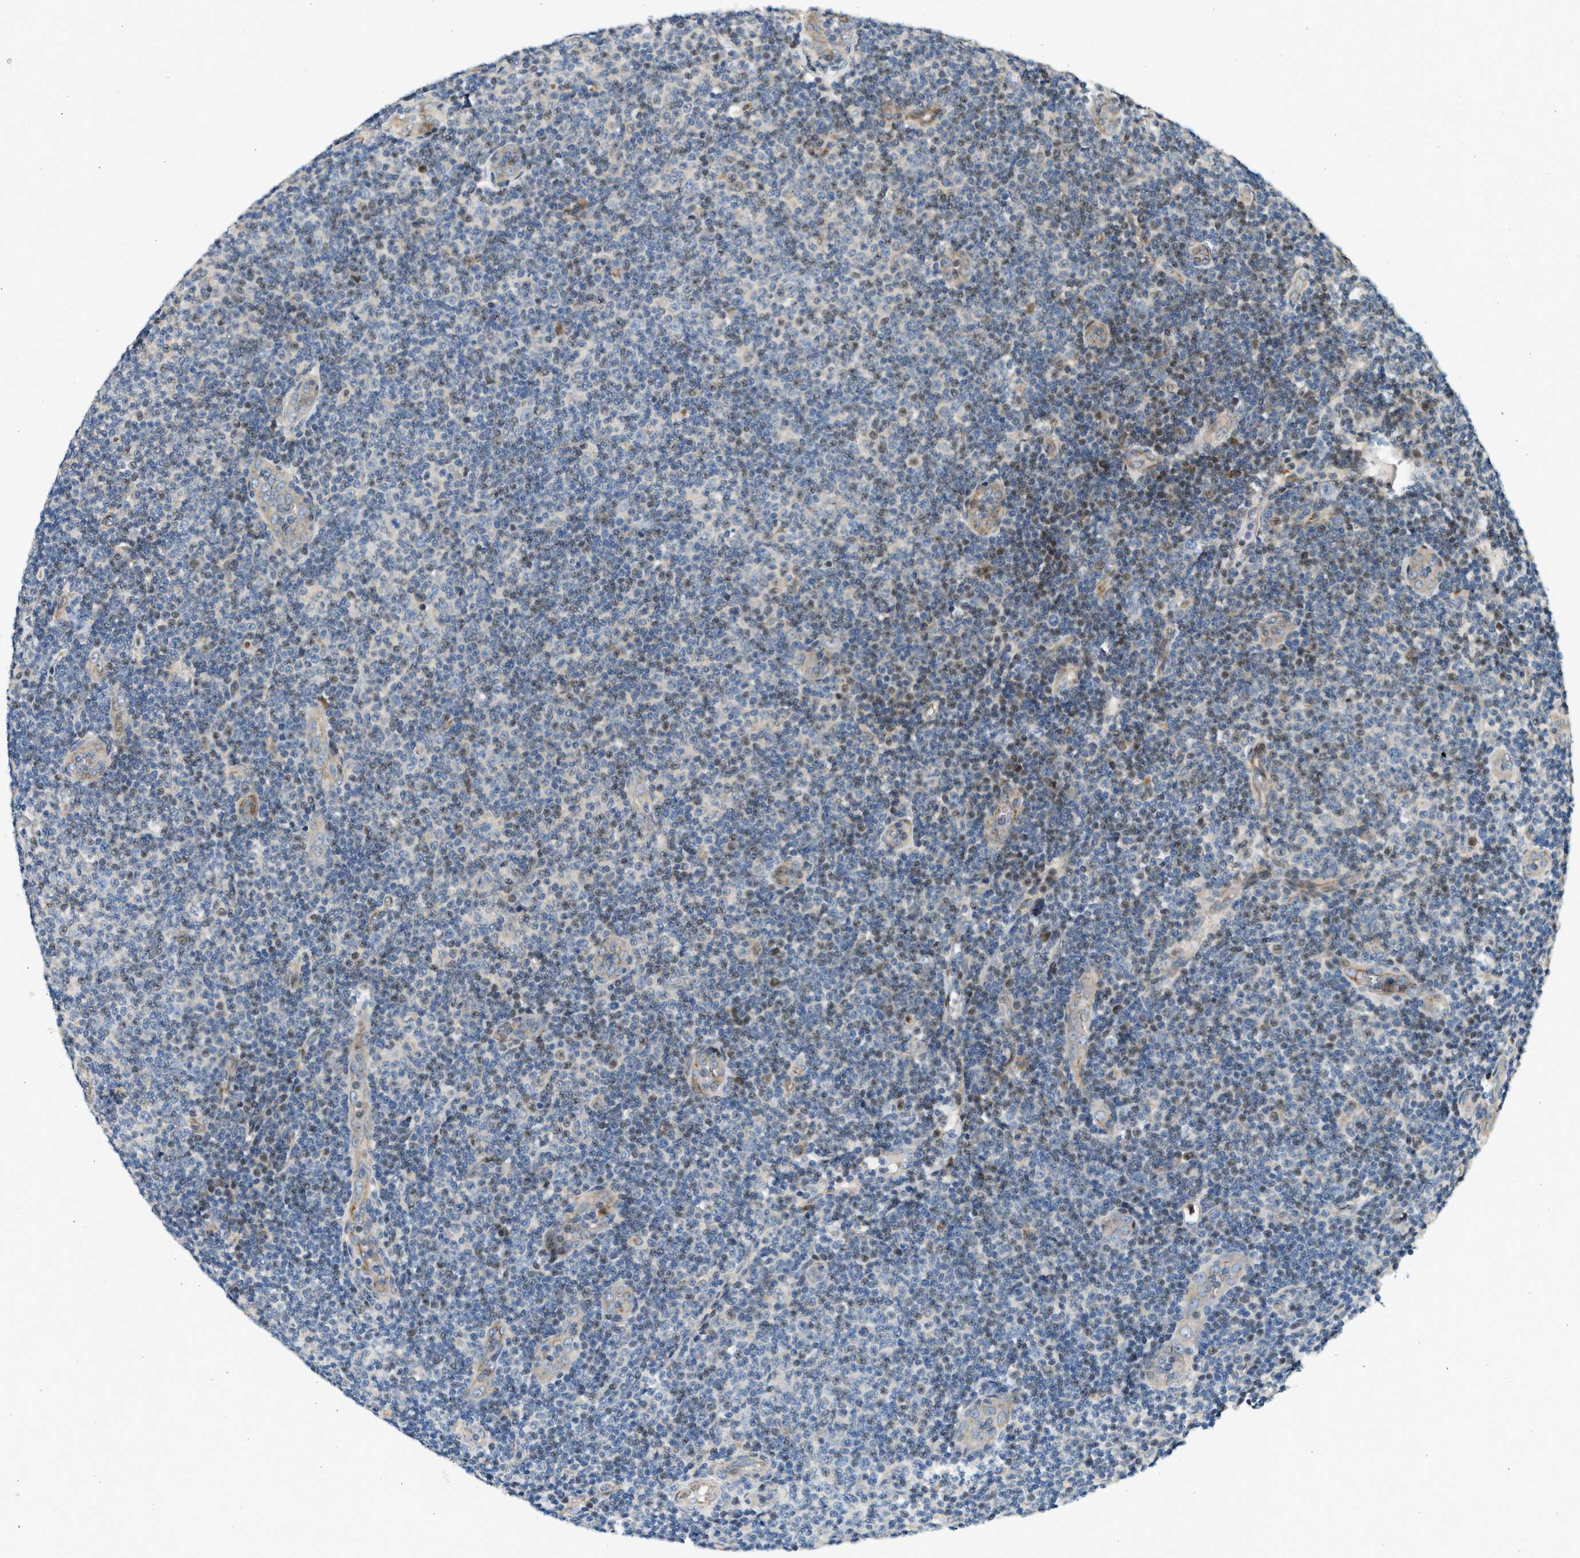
{"staining": {"intensity": "negative", "quantity": "none", "location": "none"}, "tissue": "lymphoma", "cell_type": "Tumor cells", "image_type": "cancer", "snomed": [{"axis": "morphology", "description": "Malignant lymphoma, non-Hodgkin's type, Low grade"}, {"axis": "topography", "description": "Lymph node"}], "caption": "This is a histopathology image of immunohistochemistry staining of low-grade malignant lymphoma, non-Hodgkin's type, which shows no expression in tumor cells.", "gene": "NRSN2", "patient": {"sex": "male", "age": 83}}